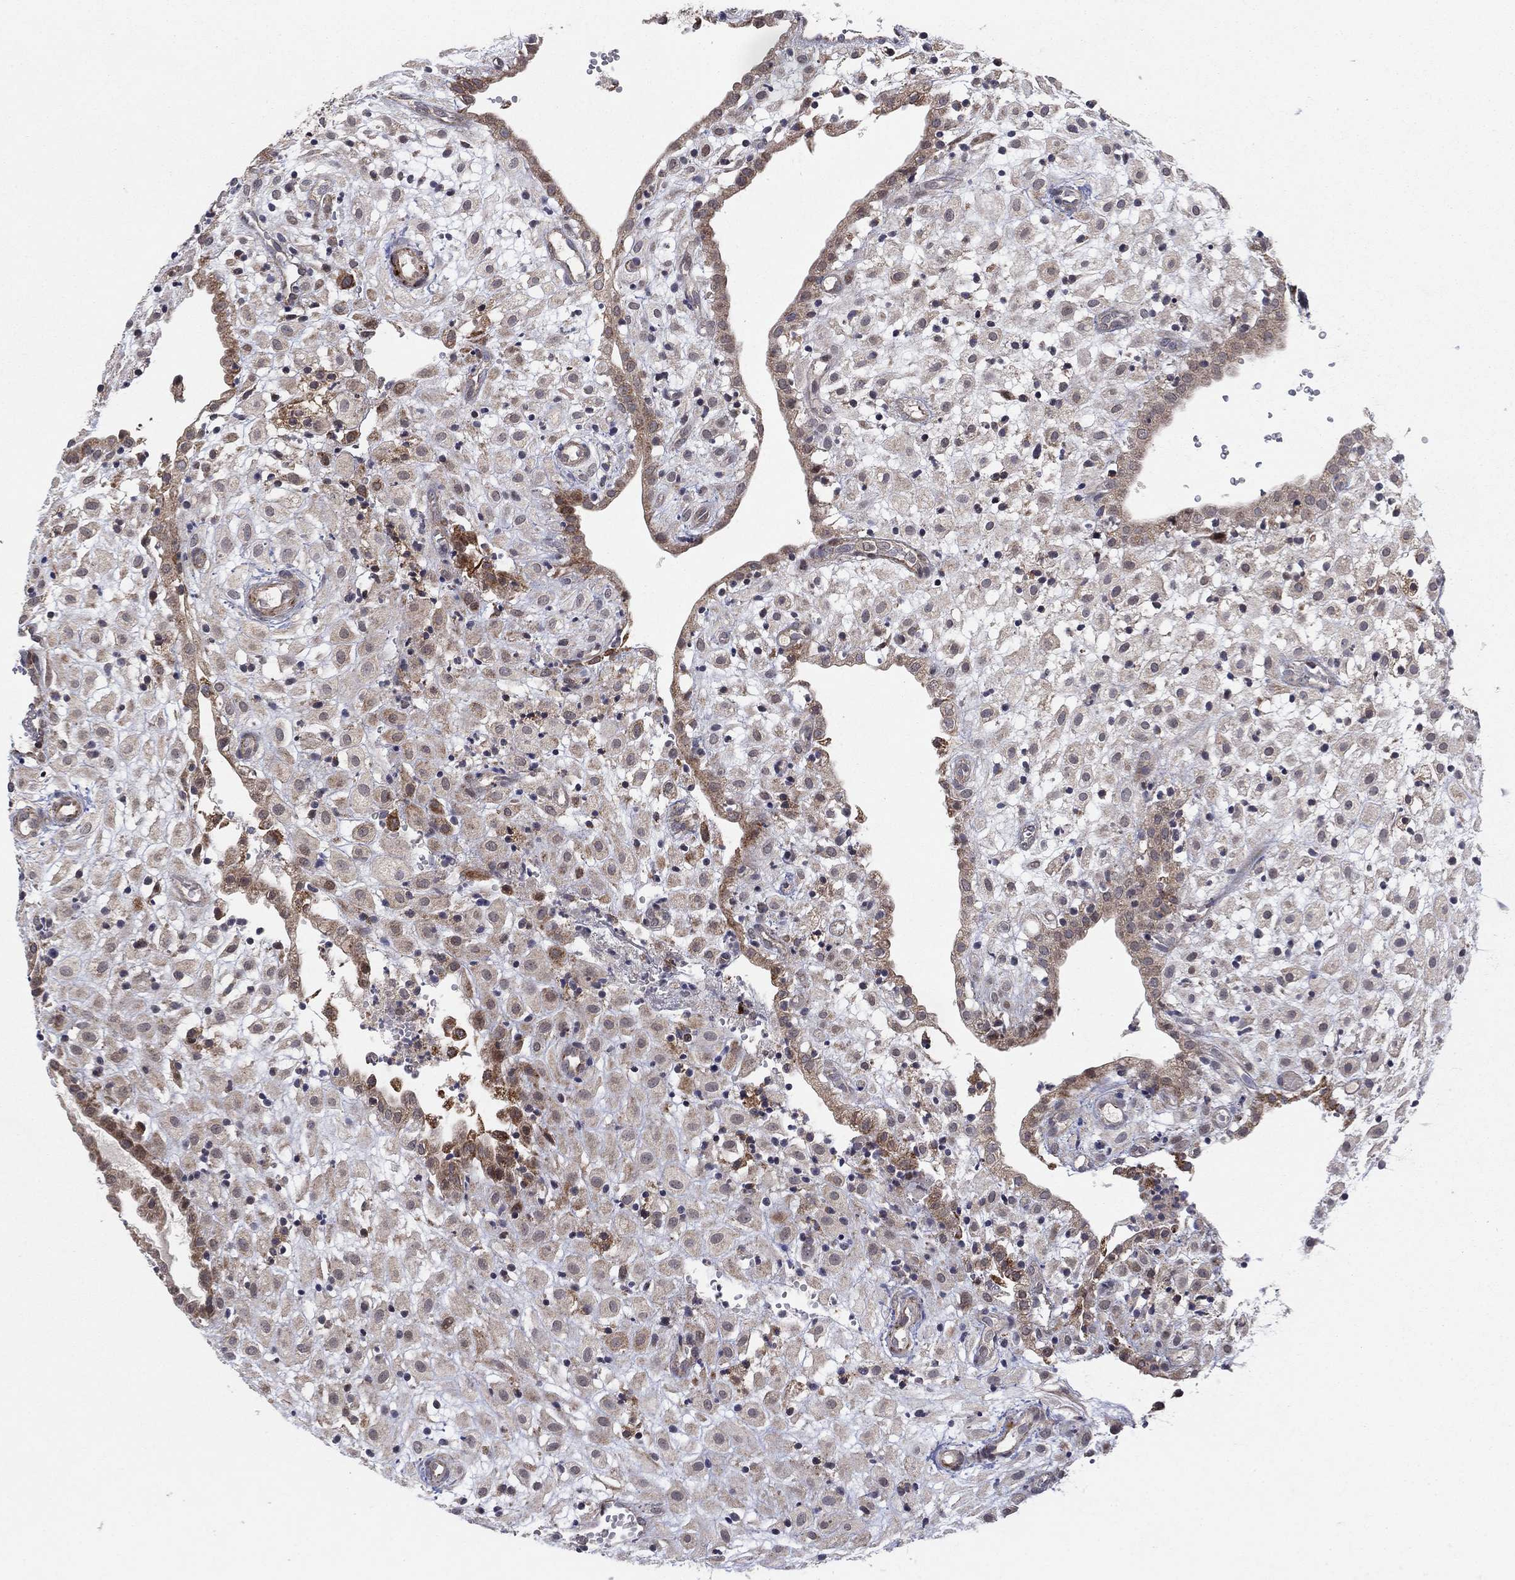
{"staining": {"intensity": "weak", "quantity": "25%-75%", "location": "cytoplasmic/membranous"}, "tissue": "placenta", "cell_type": "Decidual cells", "image_type": "normal", "snomed": [{"axis": "morphology", "description": "Normal tissue, NOS"}, {"axis": "topography", "description": "Placenta"}], "caption": "This photomicrograph displays IHC staining of normal placenta, with low weak cytoplasmic/membranous staining in approximately 25%-75% of decidual cells.", "gene": "ZNF395", "patient": {"sex": "female", "age": 24}}